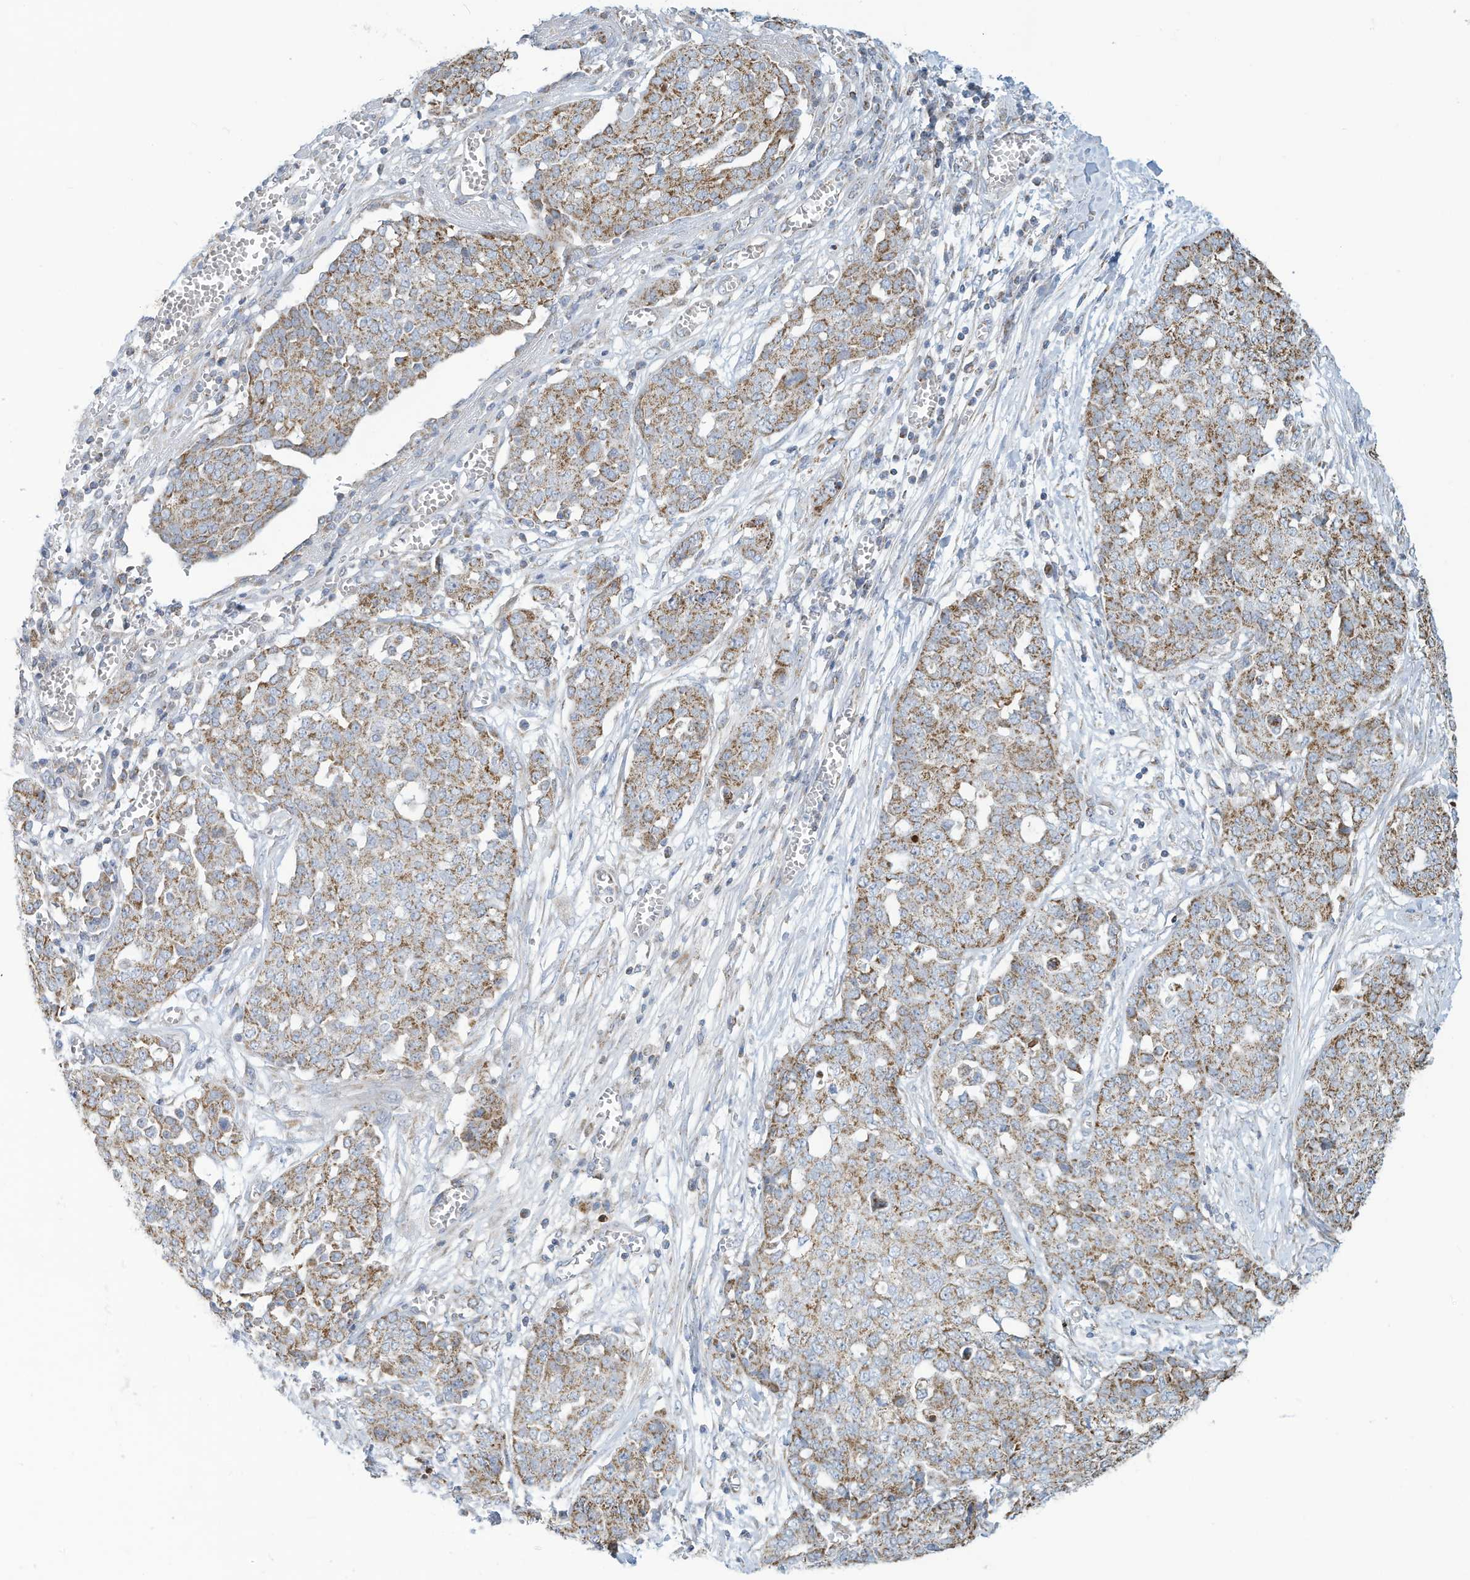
{"staining": {"intensity": "moderate", "quantity": "25%-75%", "location": "cytoplasmic/membranous"}, "tissue": "ovarian cancer", "cell_type": "Tumor cells", "image_type": "cancer", "snomed": [{"axis": "morphology", "description": "Cystadenocarcinoma, serous, NOS"}, {"axis": "topography", "description": "Soft tissue"}, {"axis": "topography", "description": "Ovary"}], "caption": "The photomicrograph demonstrates immunohistochemical staining of ovarian cancer (serous cystadenocarcinoma). There is moderate cytoplasmic/membranous expression is identified in about 25%-75% of tumor cells.", "gene": "NLN", "patient": {"sex": "female", "age": 57}}